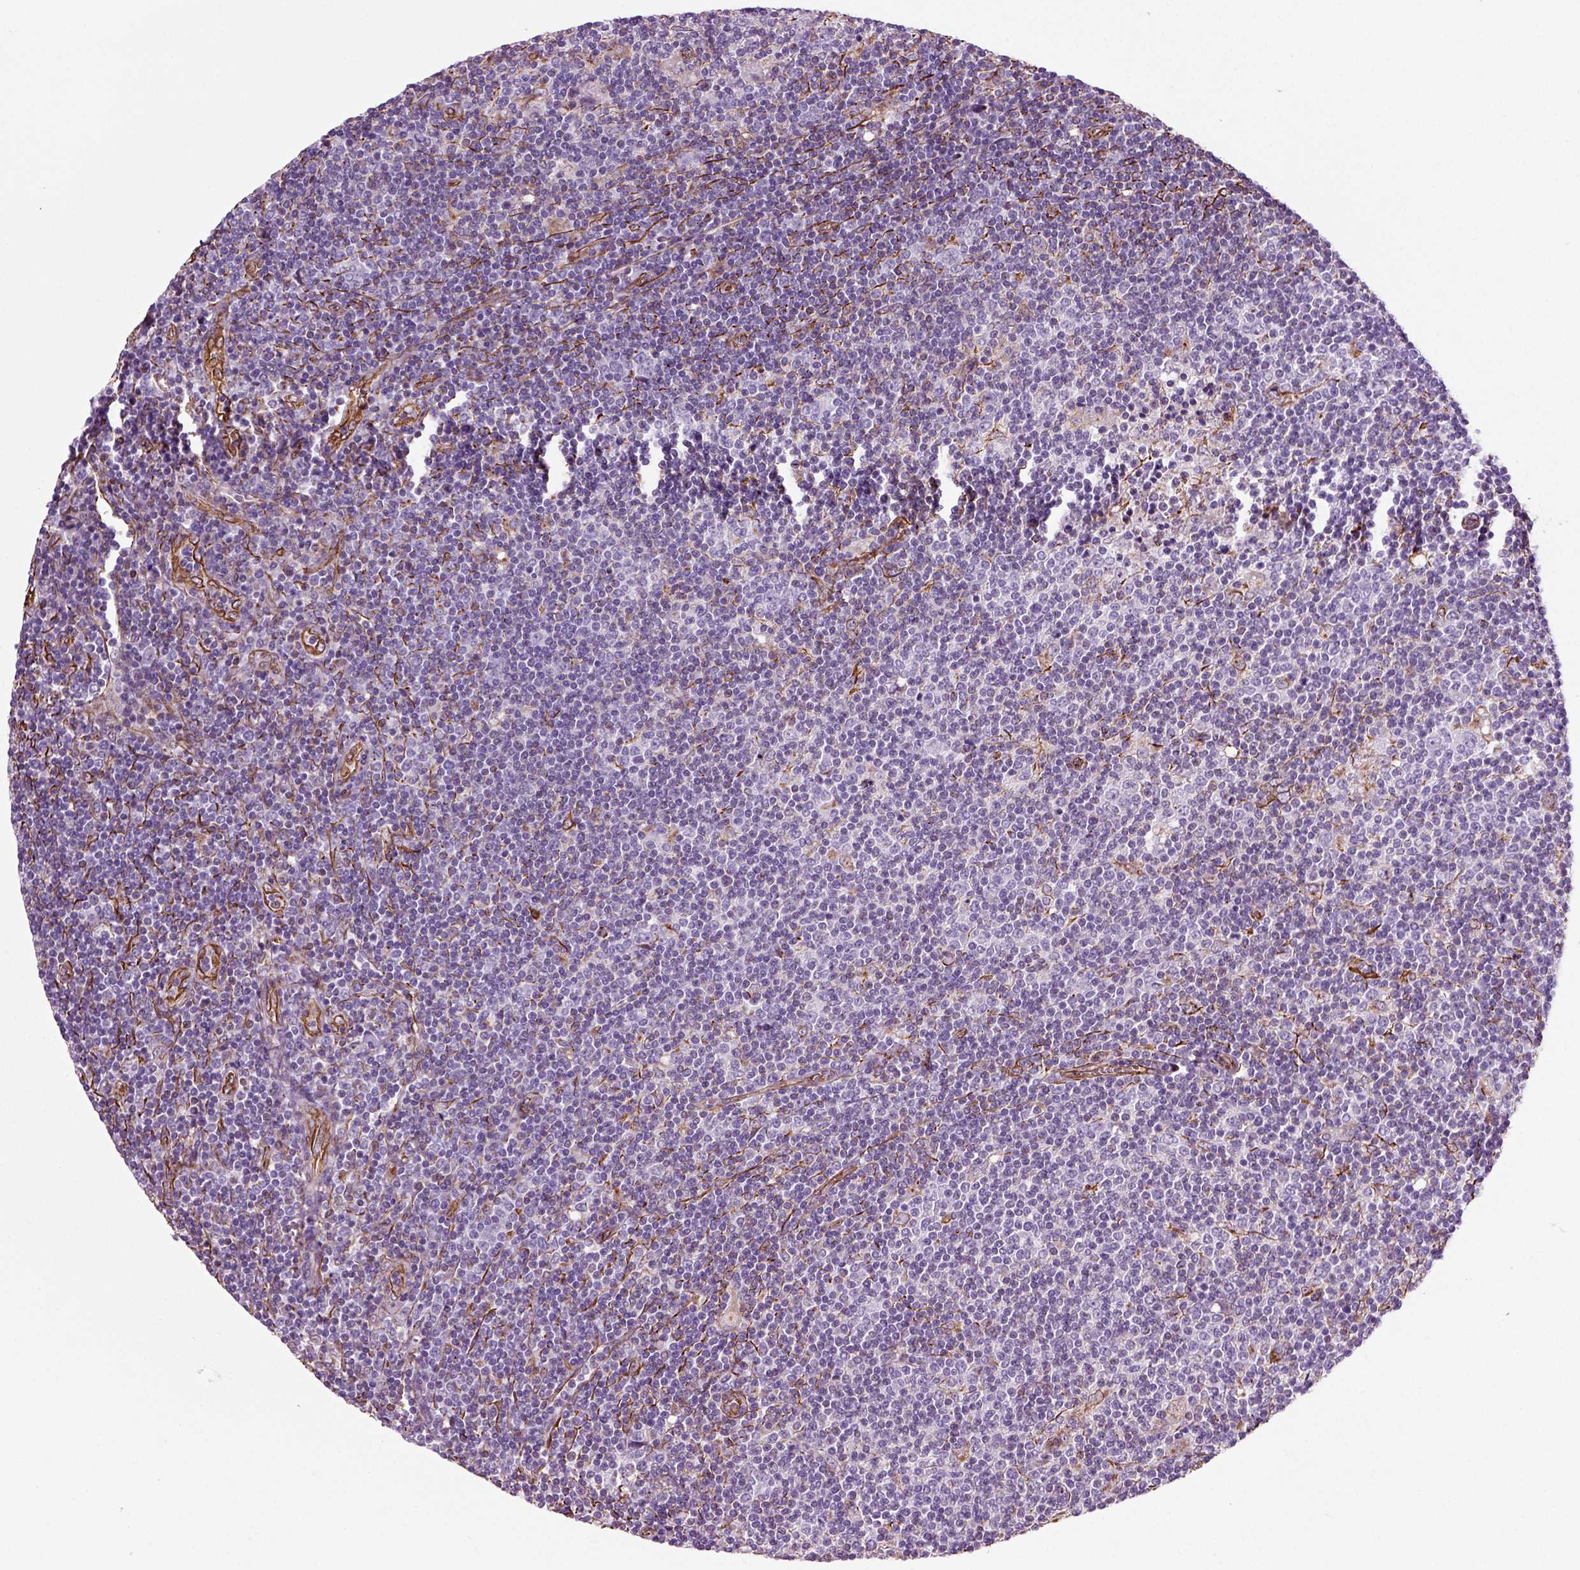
{"staining": {"intensity": "negative", "quantity": "none", "location": "none"}, "tissue": "lymphoma", "cell_type": "Tumor cells", "image_type": "cancer", "snomed": [{"axis": "morphology", "description": "Hodgkin's disease, NOS"}, {"axis": "topography", "description": "Lymph node"}], "caption": "This is a histopathology image of immunohistochemistry staining of lymphoma, which shows no expression in tumor cells.", "gene": "ACER3", "patient": {"sex": "male", "age": 40}}